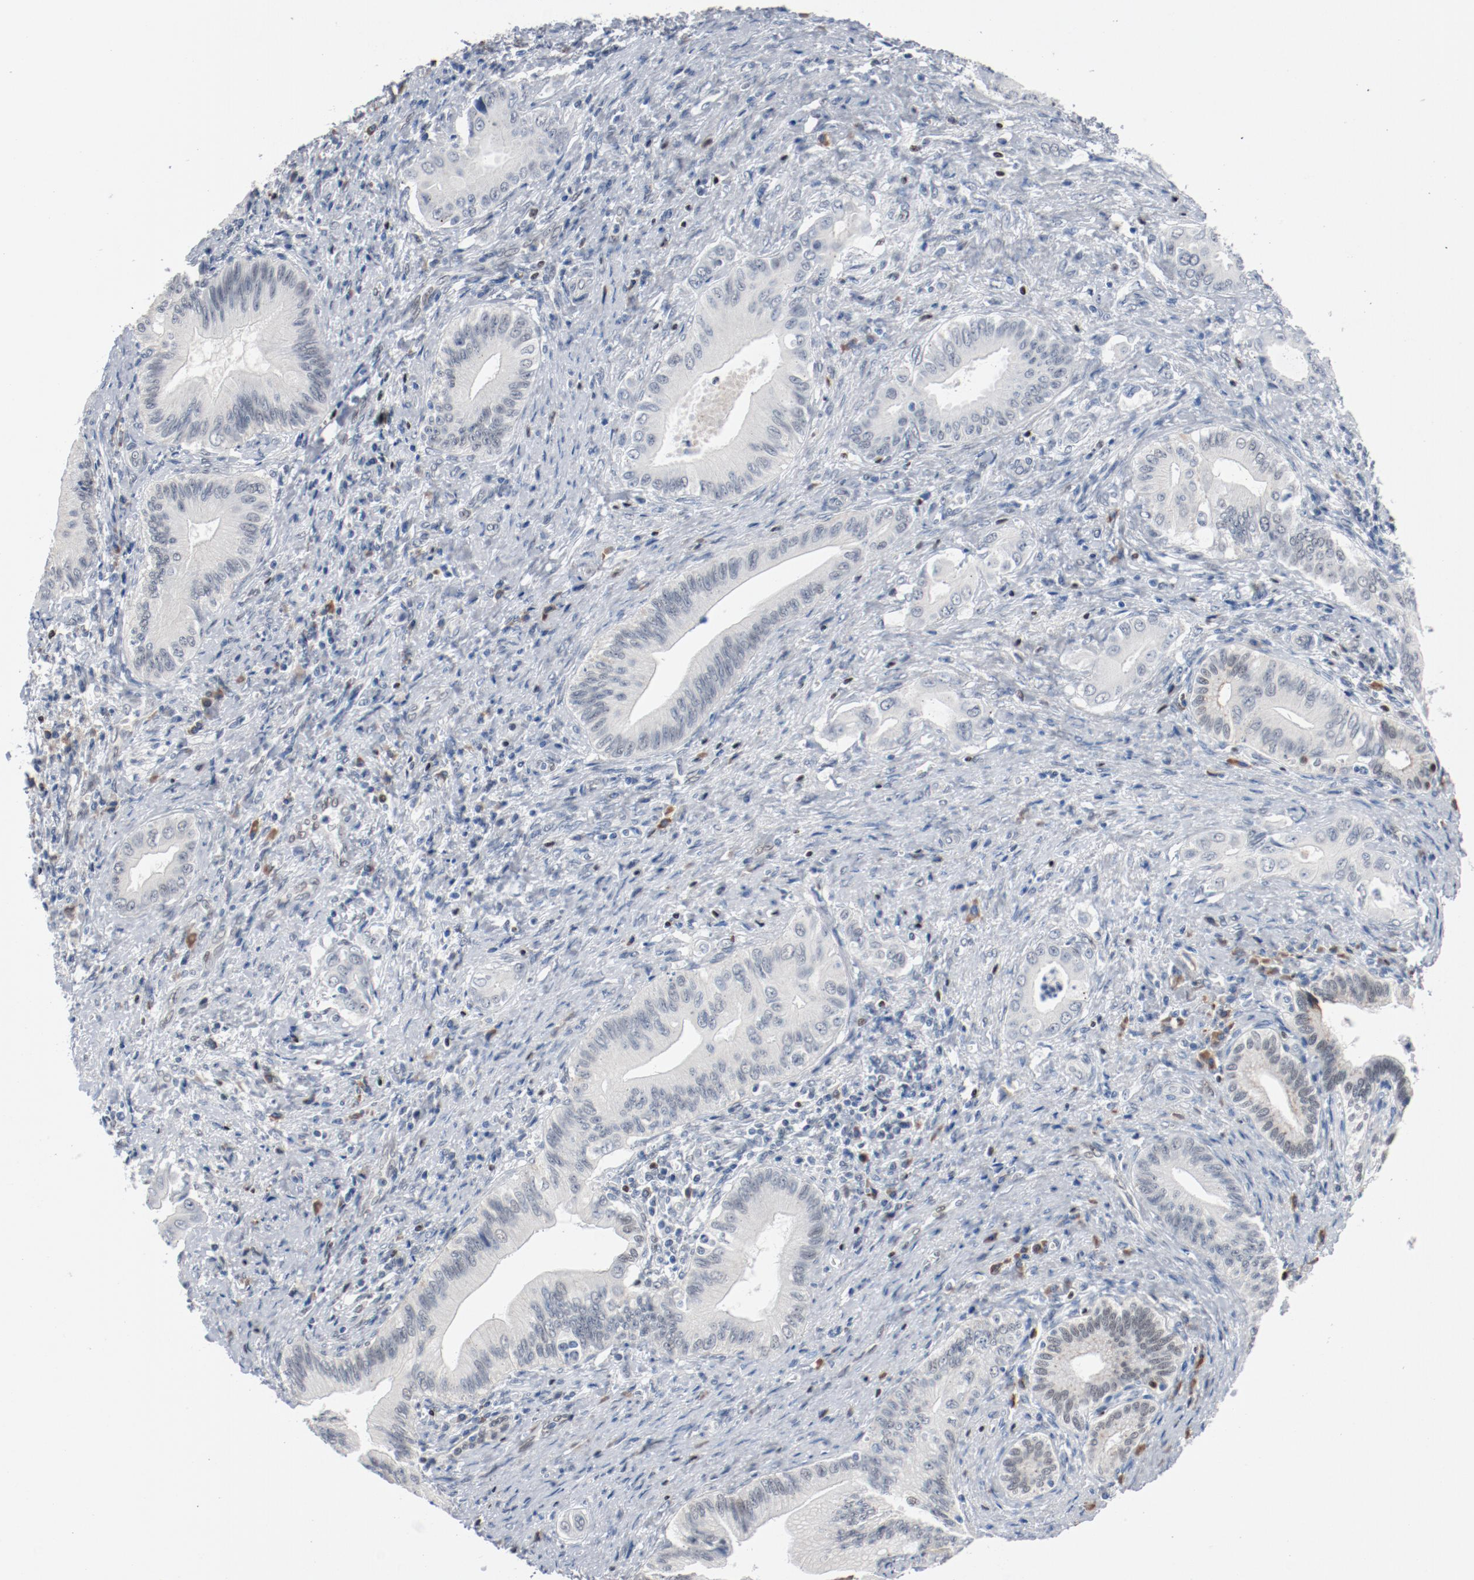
{"staining": {"intensity": "negative", "quantity": "none", "location": "none"}, "tissue": "liver cancer", "cell_type": "Tumor cells", "image_type": "cancer", "snomed": [{"axis": "morphology", "description": "Cholangiocarcinoma"}, {"axis": "topography", "description": "Liver"}], "caption": "Immunohistochemistry (IHC) of liver cancer (cholangiocarcinoma) shows no staining in tumor cells.", "gene": "FOXP1", "patient": {"sex": "male", "age": 58}}